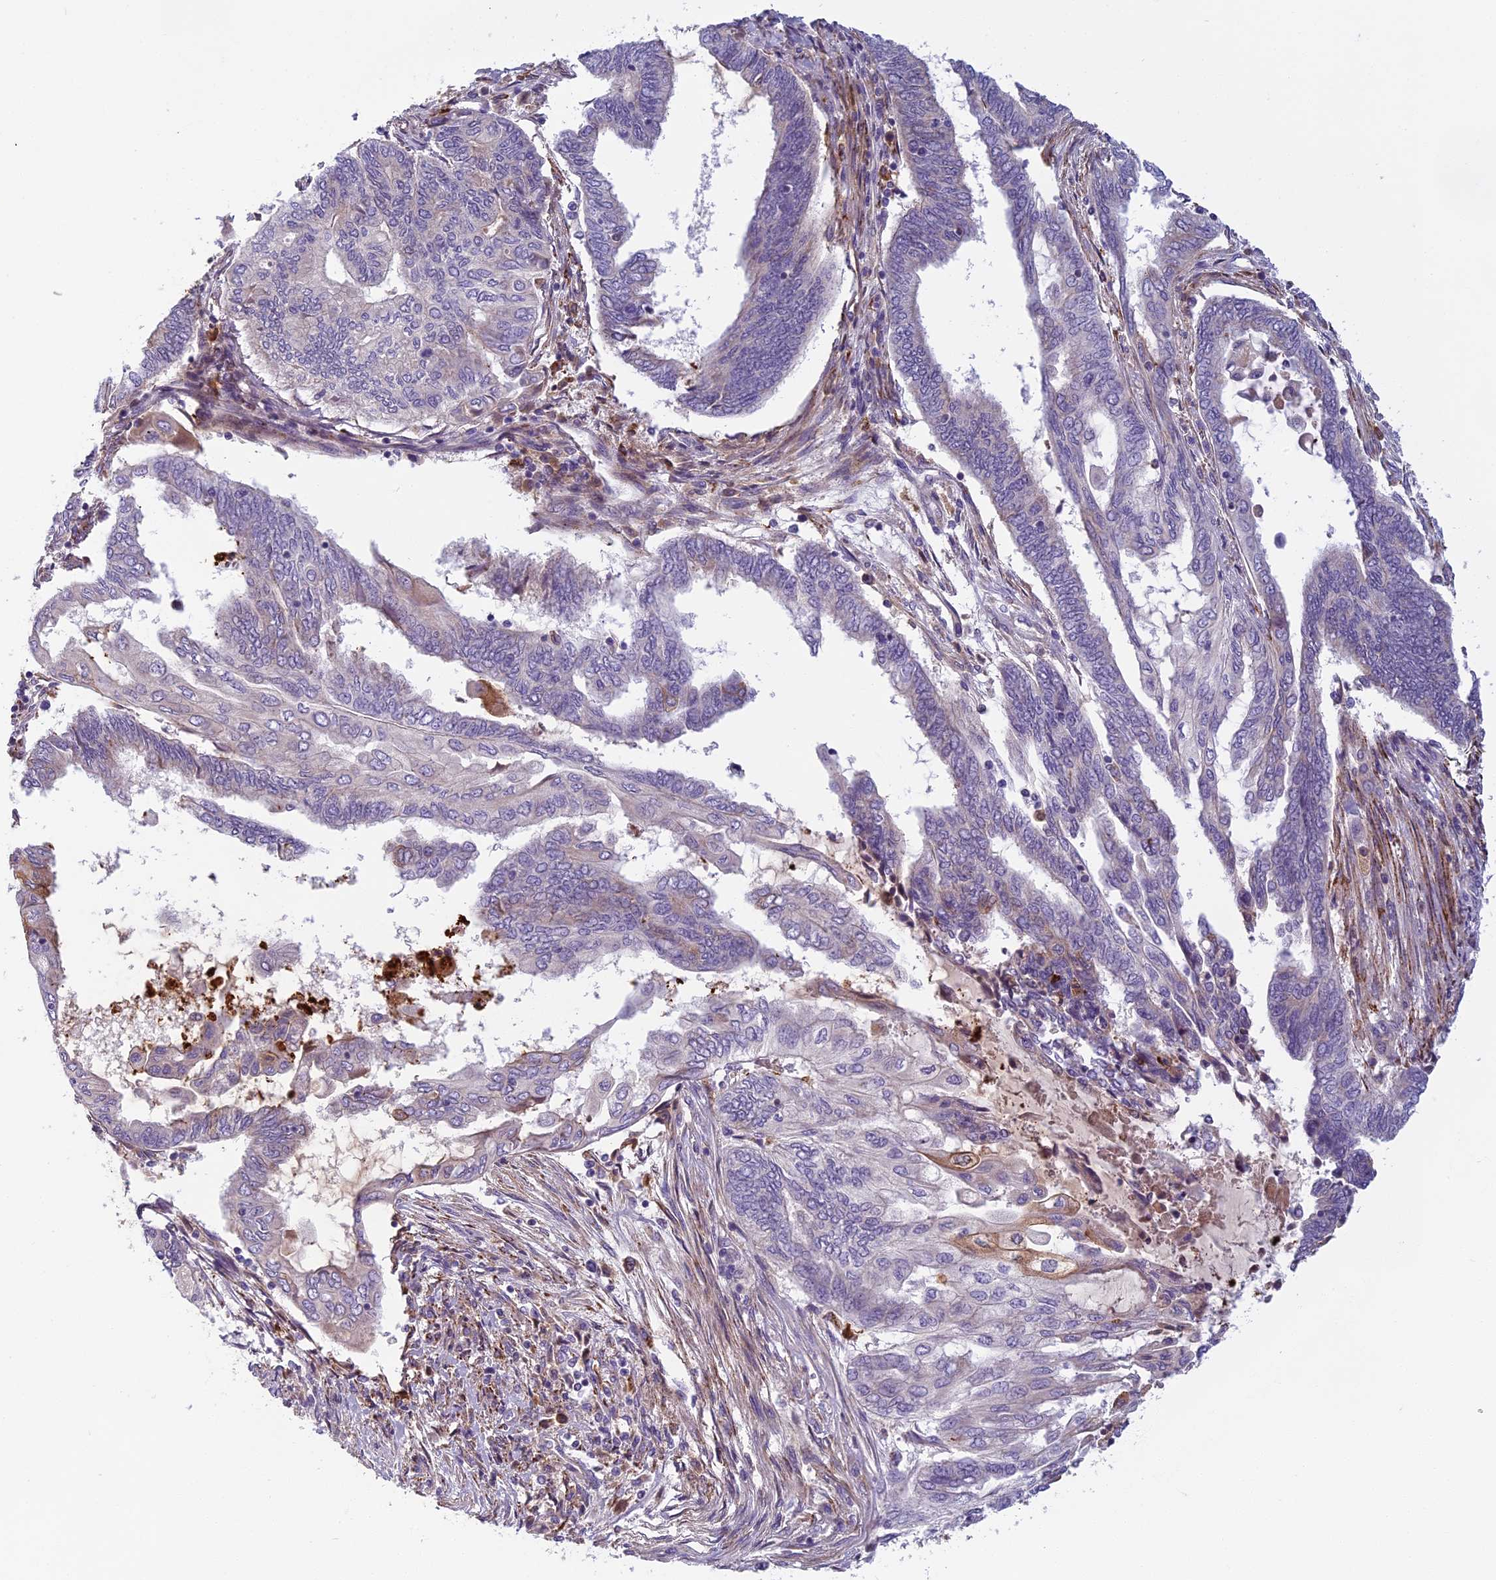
{"staining": {"intensity": "moderate", "quantity": "<25%", "location": "cytoplasmic/membranous"}, "tissue": "endometrial cancer", "cell_type": "Tumor cells", "image_type": "cancer", "snomed": [{"axis": "morphology", "description": "Adenocarcinoma, NOS"}, {"axis": "topography", "description": "Uterus"}, {"axis": "topography", "description": "Endometrium"}], "caption": "Moderate cytoplasmic/membranous positivity for a protein is appreciated in approximately <25% of tumor cells of endometrial adenocarcinoma using immunohistochemistry (IHC).", "gene": "SEMA7A", "patient": {"sex": "female", "age": 70}}